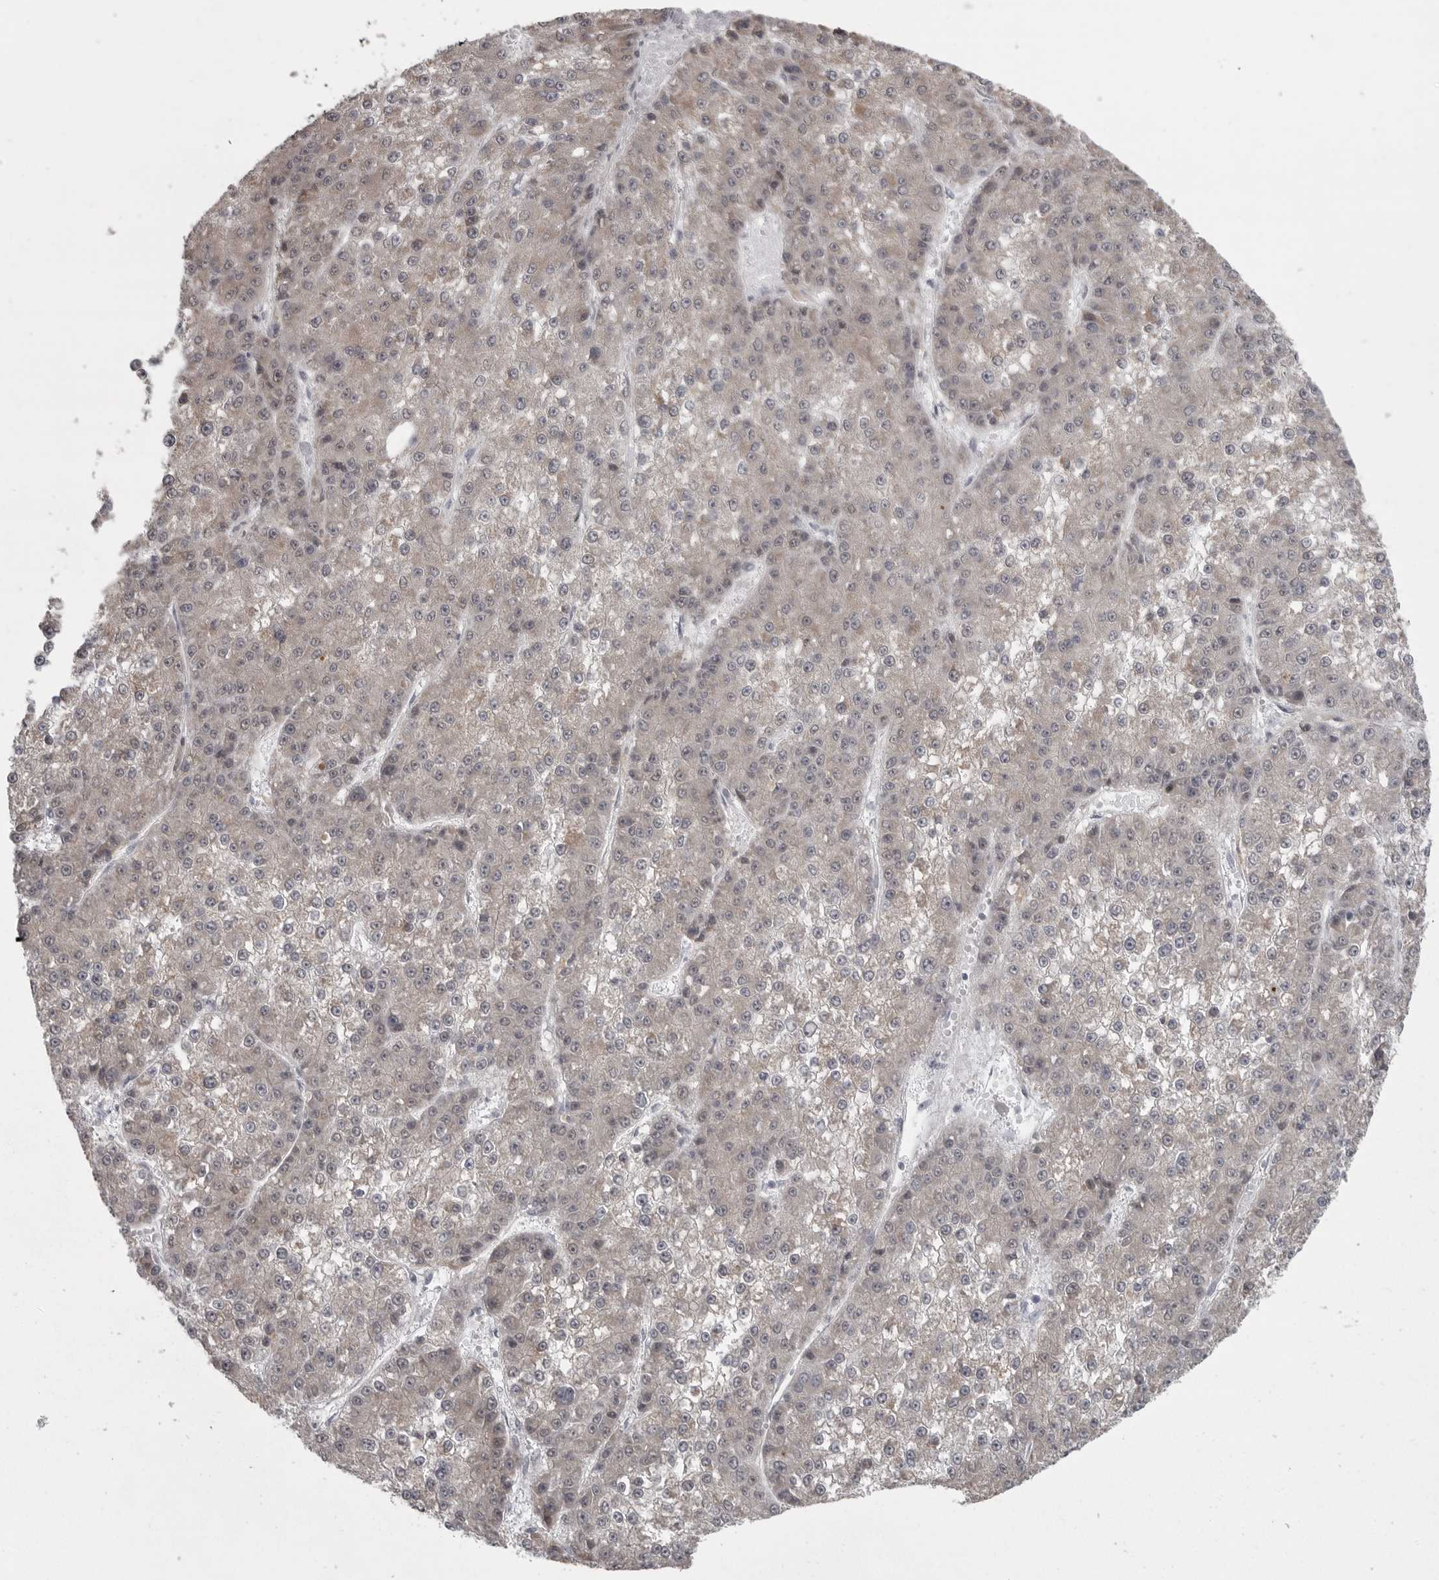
{"staining": {"intensity": "negative", "quantity": "none", "location": "none"}, "tissue": "liver cancer", "cell_type": "Tumor cells", "image_type": "cancer", "snomed": [{"axis": "morphology", "description": "Carcinoma, Hepatocellular, NOS"}, {"axis": "topography", "description": "Liver"}], "caption": "Immunohistochemistry (IHC) image of neoplastic tissue: liver hepatocellular carcinoma stained with DAB (3,3'-diaminobenzidine) displays no significant protein positivity in tumor cells.", "gene": "PPP1R9A", "patient": {"sex": "female", "age": 73}}